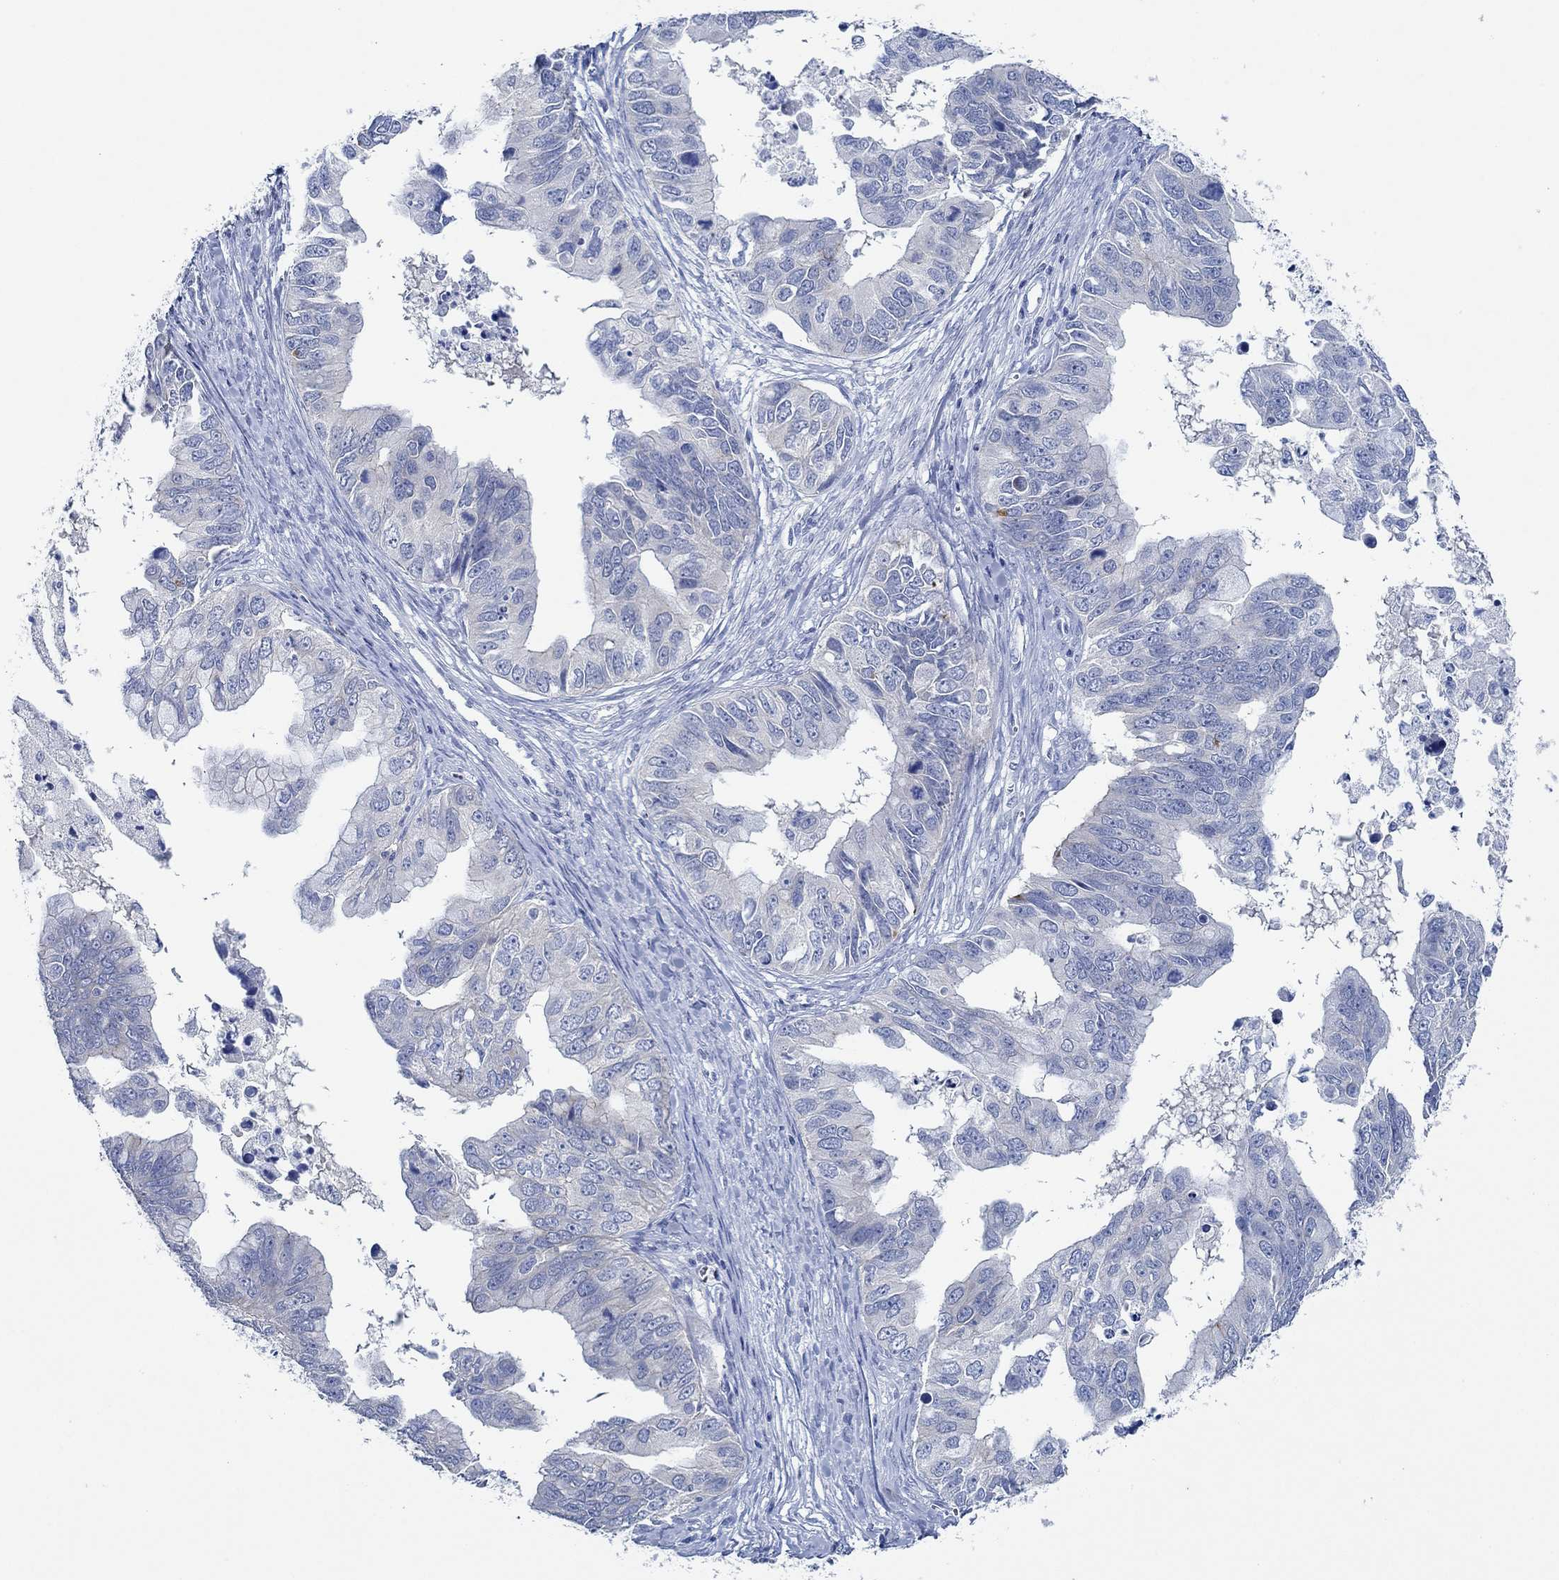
{"staining": {"intensity": "negative", "quantity": "none", "location": "none"}, "tissue": "ovarian cancer", "cell_type": "Tumor cells", "image_type": "cancer", "snomed": [{"axis": "morphology", "description": "Cystadenocarcinoma, mucinous, NOS"}, {"axis": "topography", "description": "Ovary"}], "caption": "High power microscopy photomicrograph of an immunohistochemistry (IHC) micrograph of ovarian cancer (mucinous cystadenocarcinoma), revealing no significant expression in tumor cells.", "gene": "ZNF671", "patient": {"sex": "female", "age": 76}}